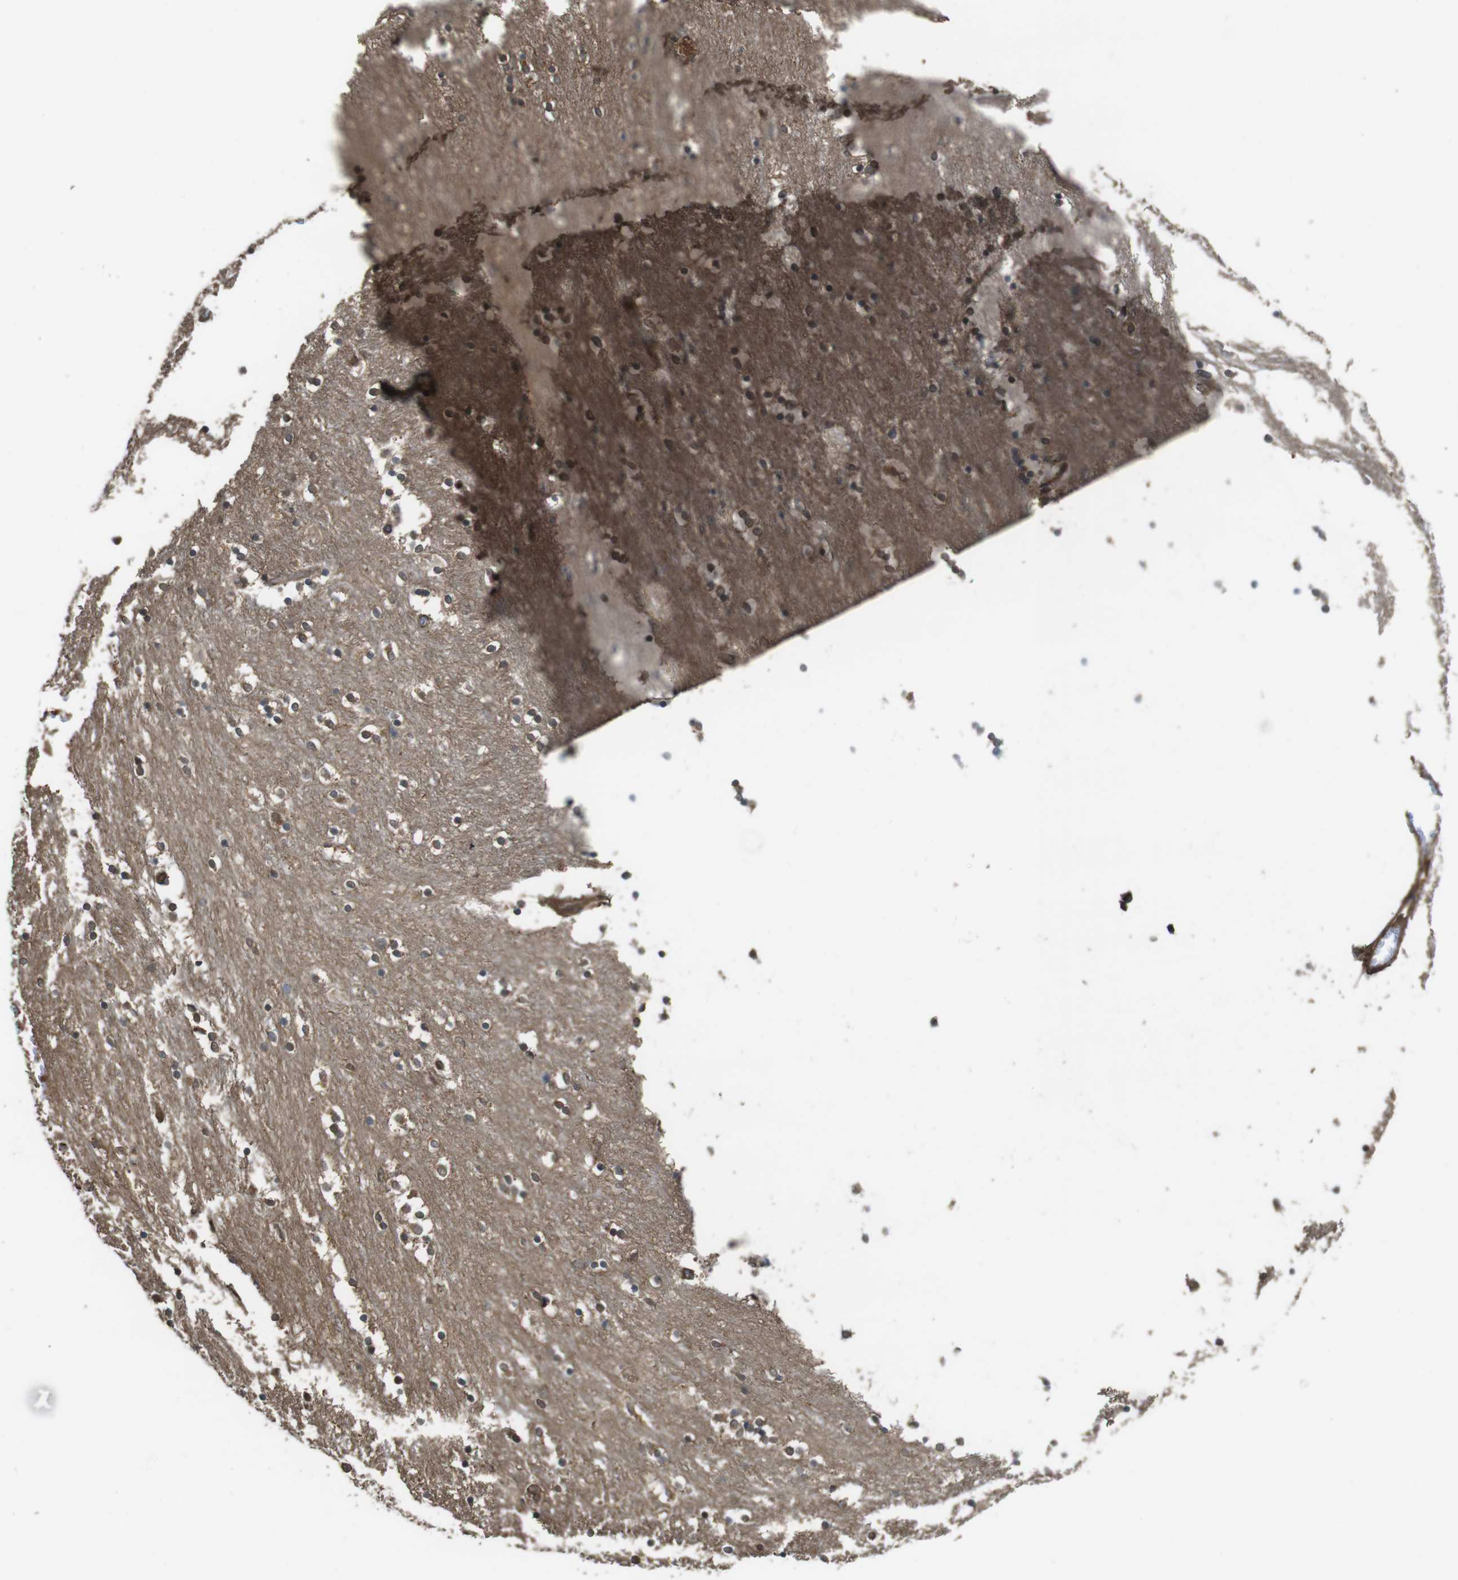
{"staining": {"intensity": "negative", "quantity": "none", "location": "none"}, "tissue": "caudate", "cell_type": "Glial cells", "image_type": "normal", "snomed": [{"axis": "morphology", "description": "Normal tissue, NOS"}, {"axis": "topography", "description": "Lateral ventricle wall"}], "caption": "The histopathology image shows no staining of glial cells in unremarkable caudate.", "gene": "ARHGDIA", "patient": {"sex": "female", "age": 54}}